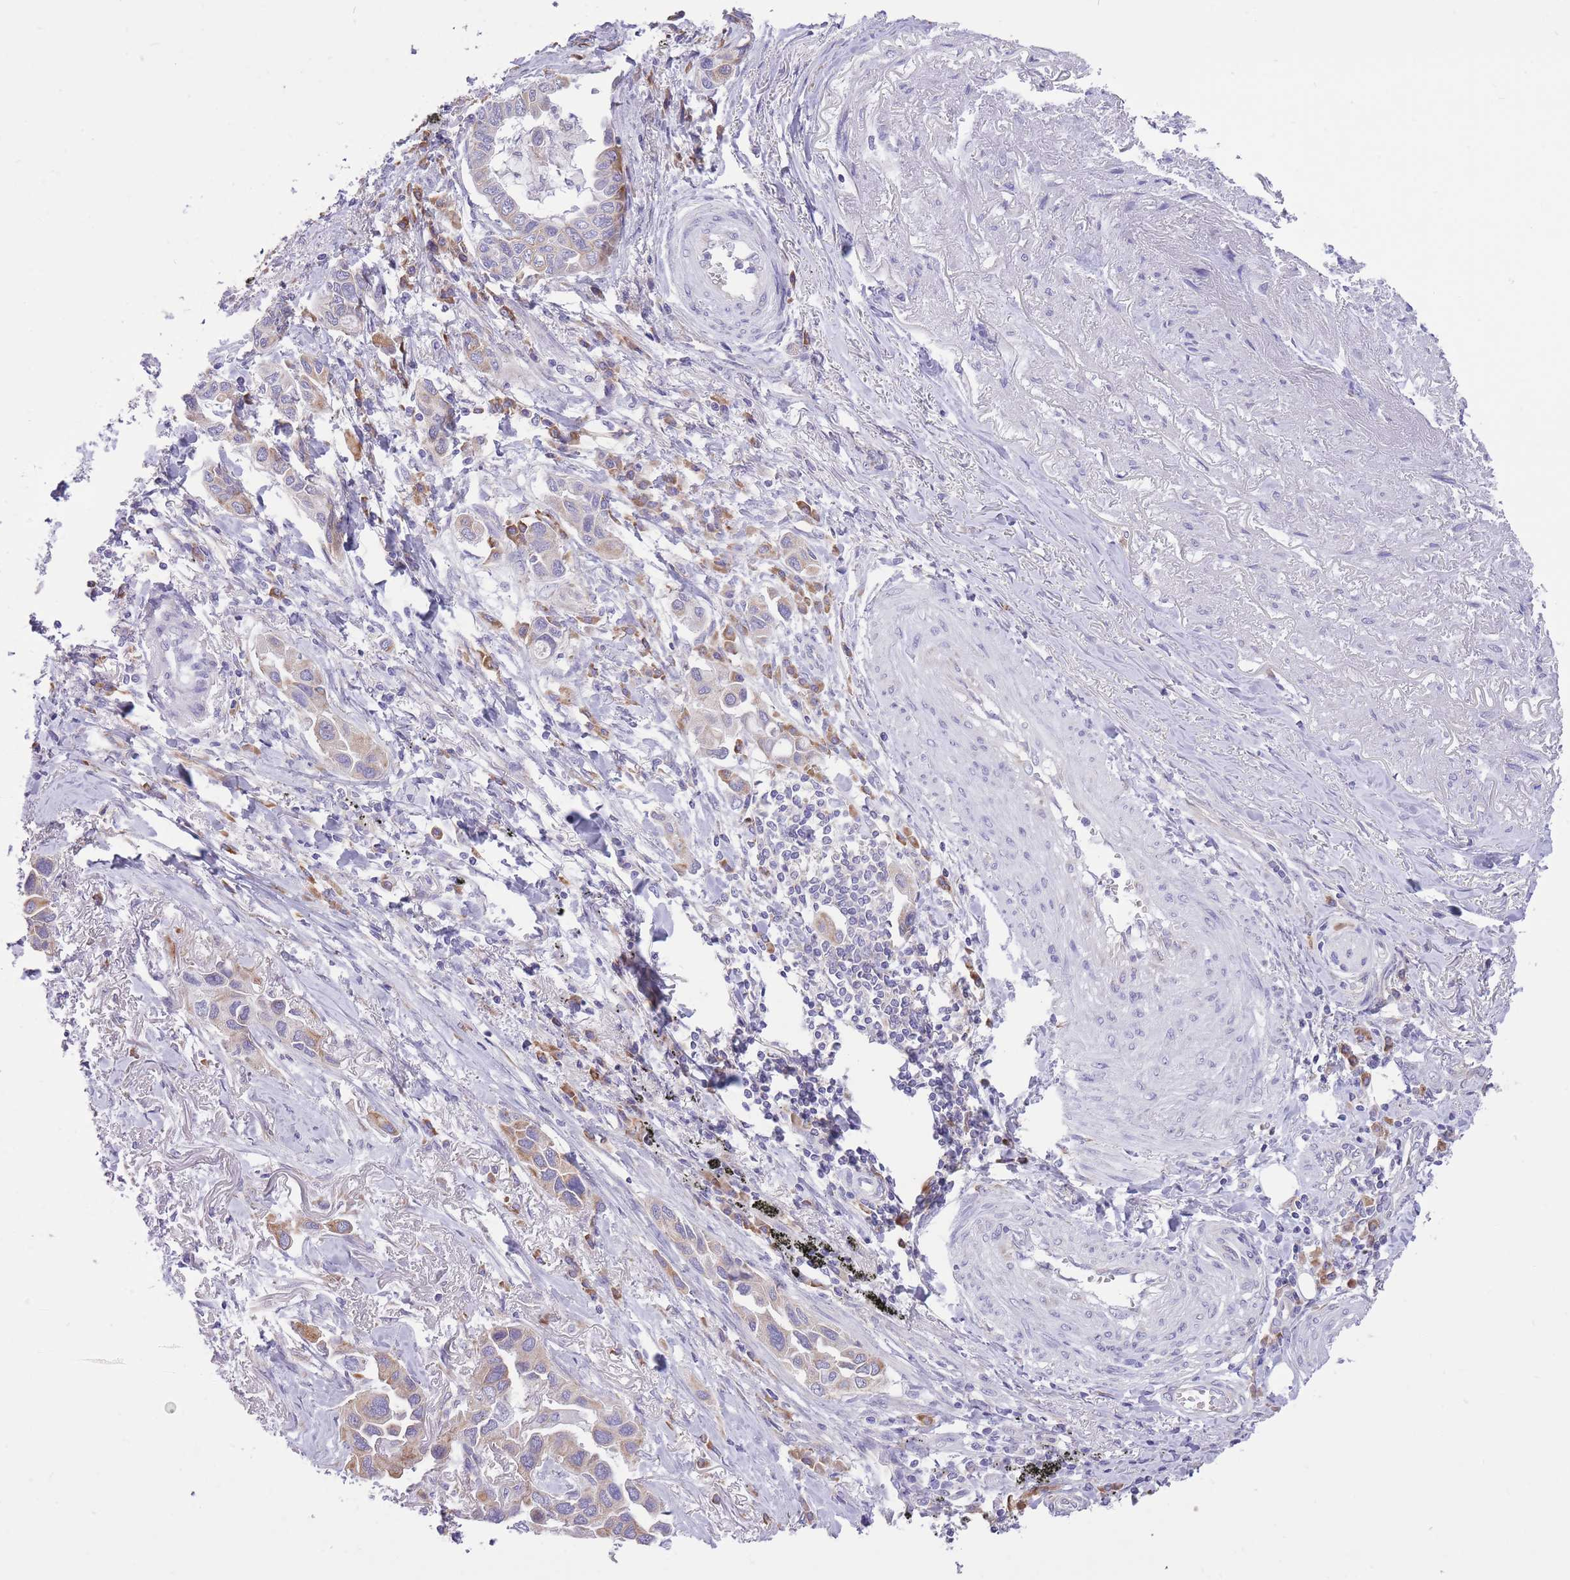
{"staining": {"intensity": "weak", "quantity": "<25%", "location": "cytoplasmic/membranous"}, "tissue": "lung cancer", "cell_type": "Tumor cells", "image_type": "cancer", "snomed": [{"axis": "morphology", "description": "Adenocarcinoma, NOS"}, {"axis": "topography", "description": "Lung"}], "caption": "Tumor cells are negative for brown protein staining in lung cancer (adenocarcinoma). (Brightfield microscopy of DAB (3,3'-diaminobenzidine) immunohistochemistry at high magnification).", "gene": "ZNF501", "patient": {"sex": "female", "age": 76}}